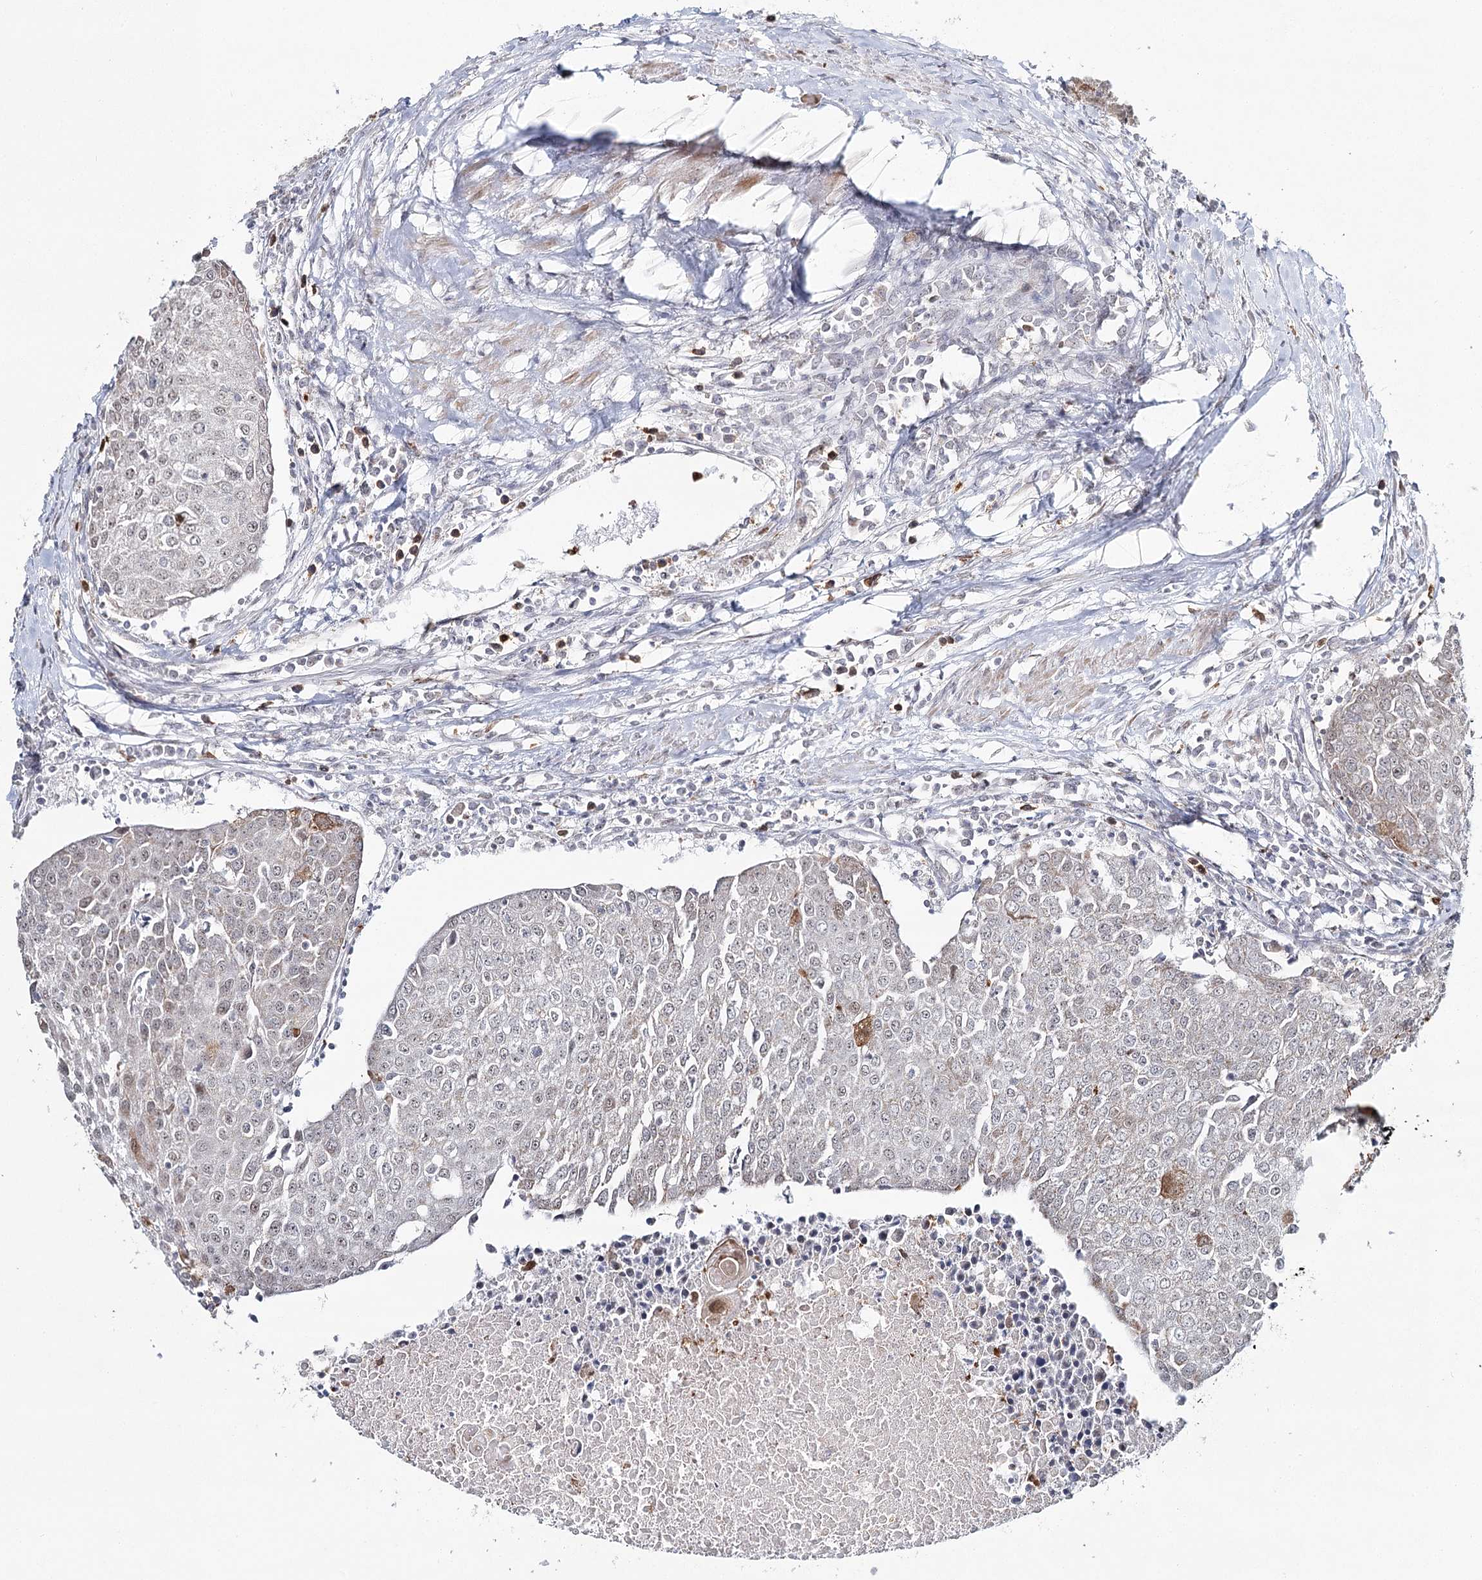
{"staining": {"intensity": "negative", "quantity": "none", "location": "none"}, "tissue": "urothelial cancer", "cell_type": "Tumor cells", "image_type": "cancer", "snomed": [{"axis": "morphology", "description": "Urothelial carcinoma, High grade"}, {"axis": "topography", "description": "Urinary bladder"}], "caption": "Immunohistochemistry (IHC) of human high-grade urothelial carcinoma shows no expression in tumor cells. (DAB (3,3'-diaminobenzidine) IHC visualized using brightfield microscopy, high magnification).", "gene": "ATAD1", "patient": {"sex": "female", "age": 85}}